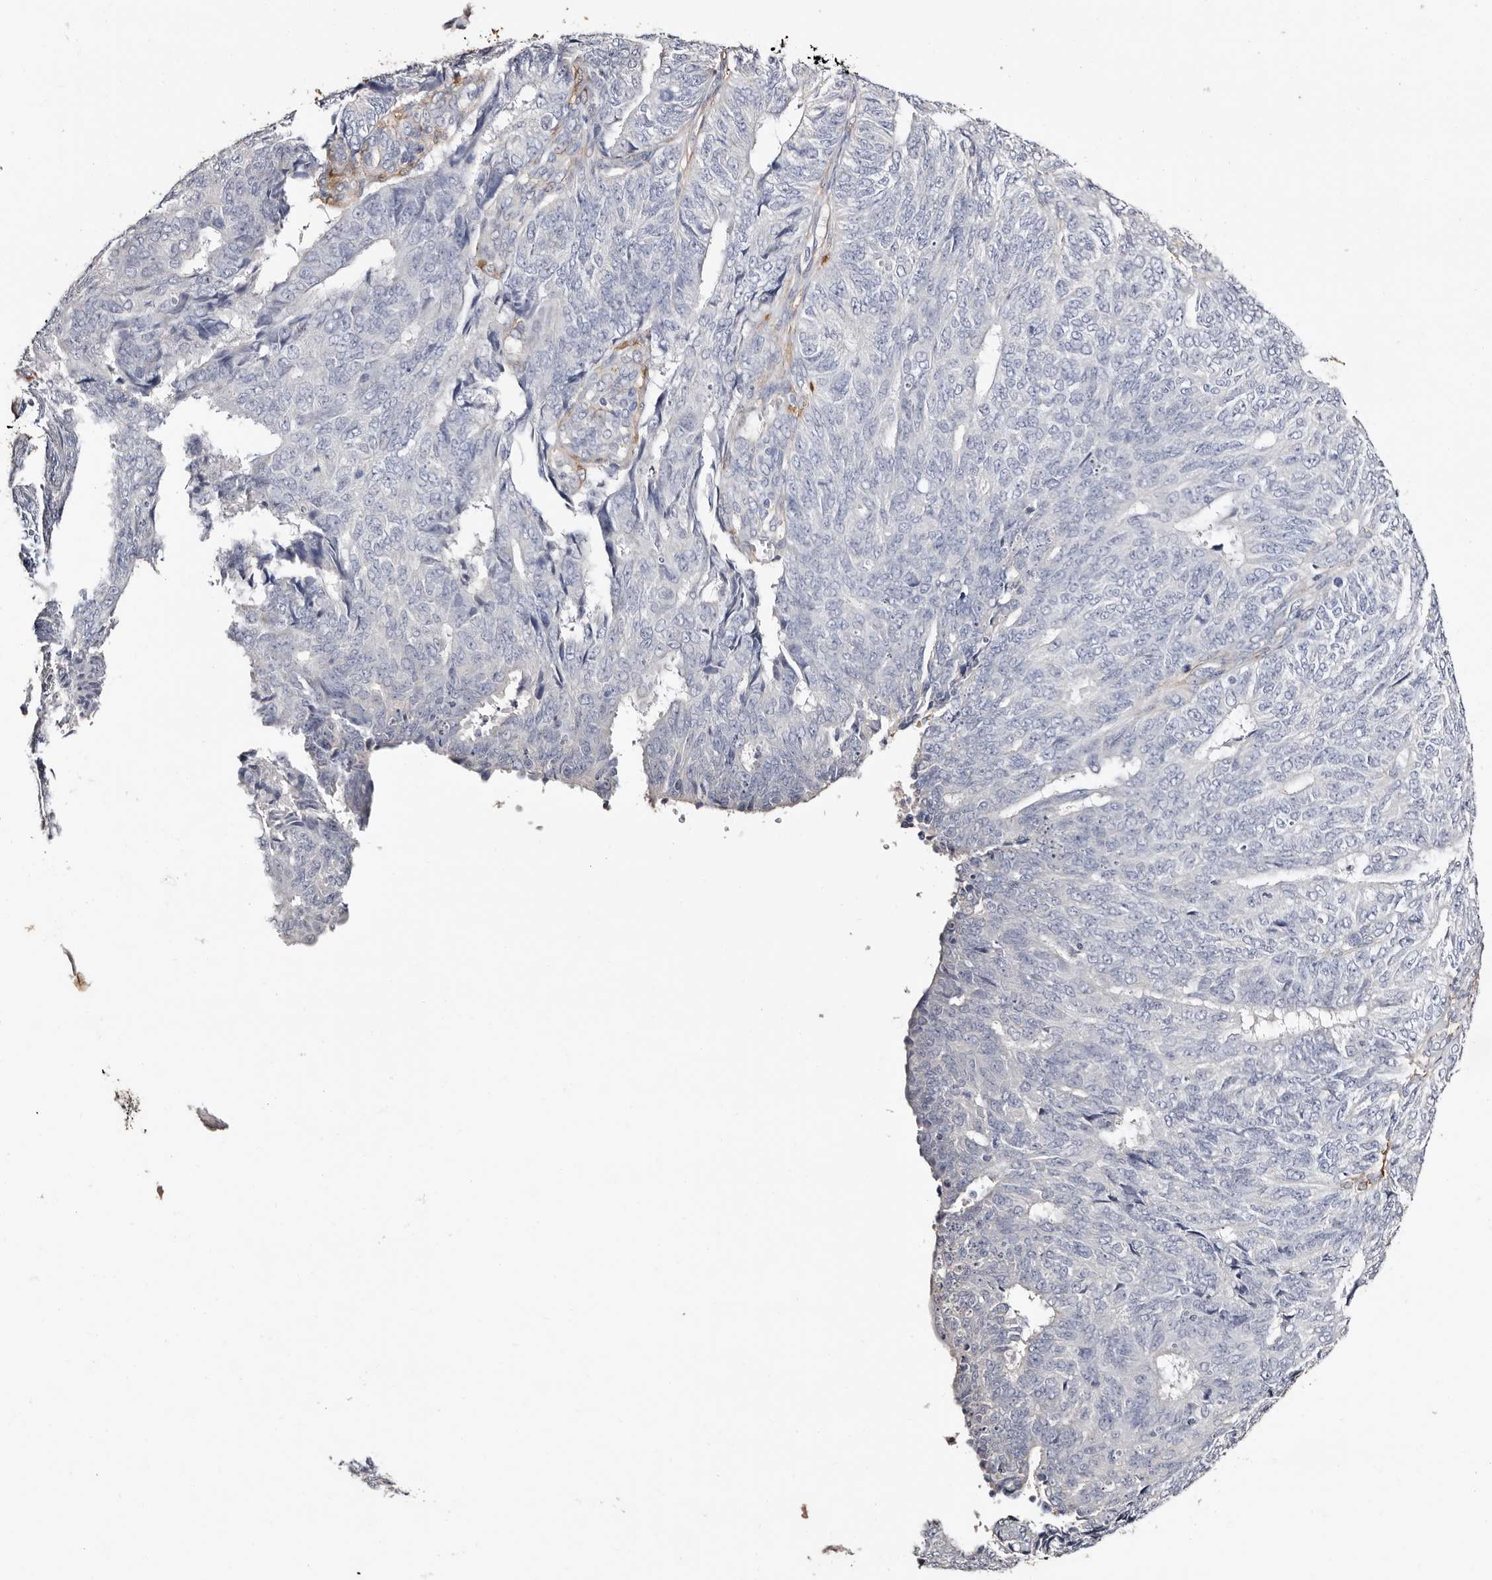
{"staining": {"intensity": "negative", "quantity": "none", "location": "none"}, "tissue": "endometrial cancer", "cell_type": "Tumor cells", "image_type": "cancer", "snomed": [{"axis": "morphology", "description": "Adenocarcinoma, NOS"}, {"axis": "topography", "description": "Endometrium"}], "caption": "Adenocarcinoma (endometrial) was stained to show a protein in brown. There is no significant positivity in tumor cells. Brightfield microscopy of immunohistochemistry (IHC) stained with DAB (brown) and hematoxylin (blue), captured at high magnification.", "gene": "TGM2", "patient": {"sex": "female", "age": 32}}